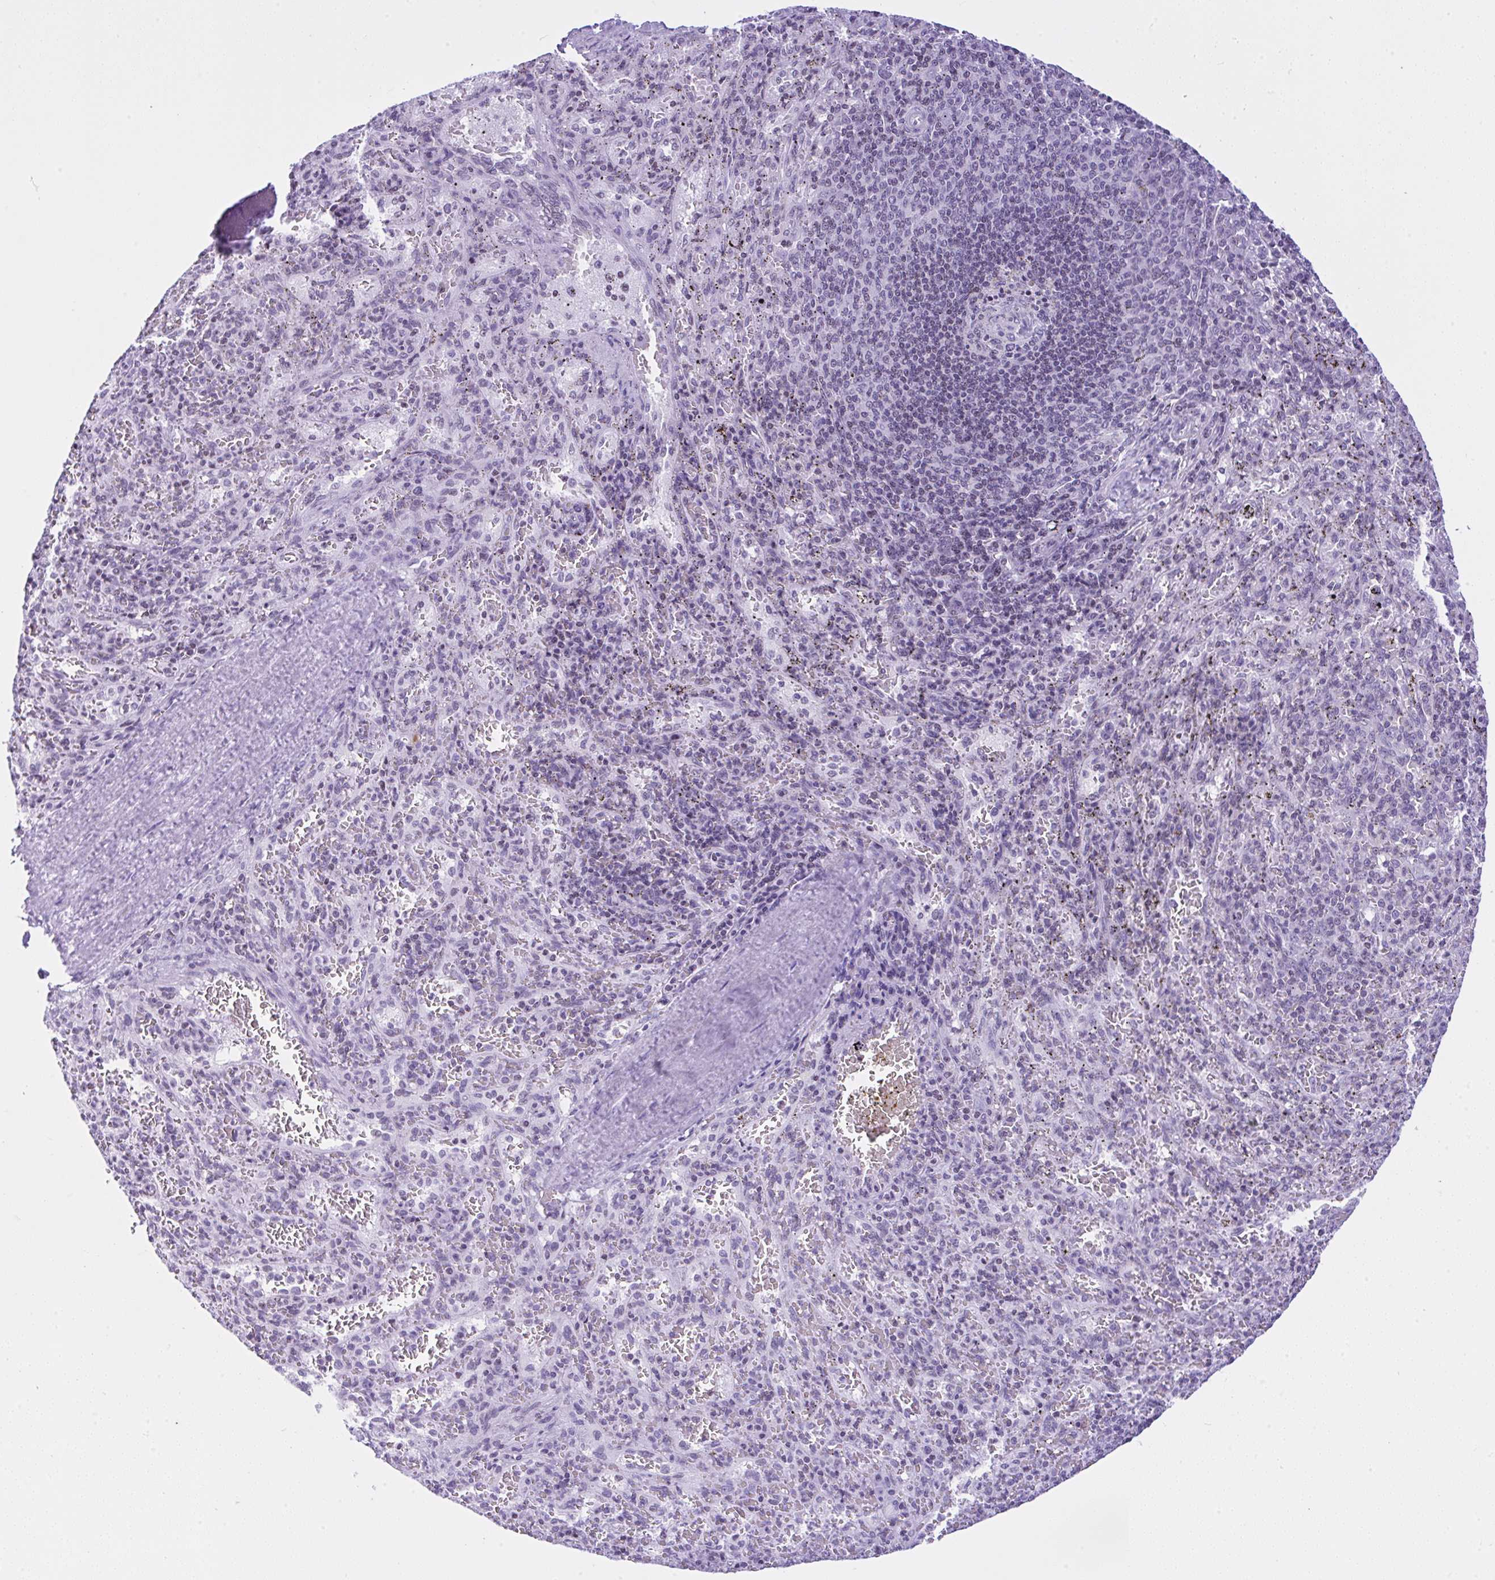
{"staining": {"intensity": "negative", "quantity": "none", "location": "none"}, "tissue": "spleen", "cell_type": "Cells in red pulp", "image_type": "normal", "snomed": [{"axis": "morphology", "description": "Normal tissue, NOS"}, {"axis": "topography", "description": "Spleen"}], "caption": "An immunohistochemistry (IHC) photomicrograph of benign spleen is shown. There is no staining in cells in red pulp of spleen. The staining is performed using DAB (3,3'-diaminobenzidine) brown chromogen with nuclei counter-stained in using hematoxylin.", "gene": "KRT27", "patient": {"sex": "male", "age": 57}}